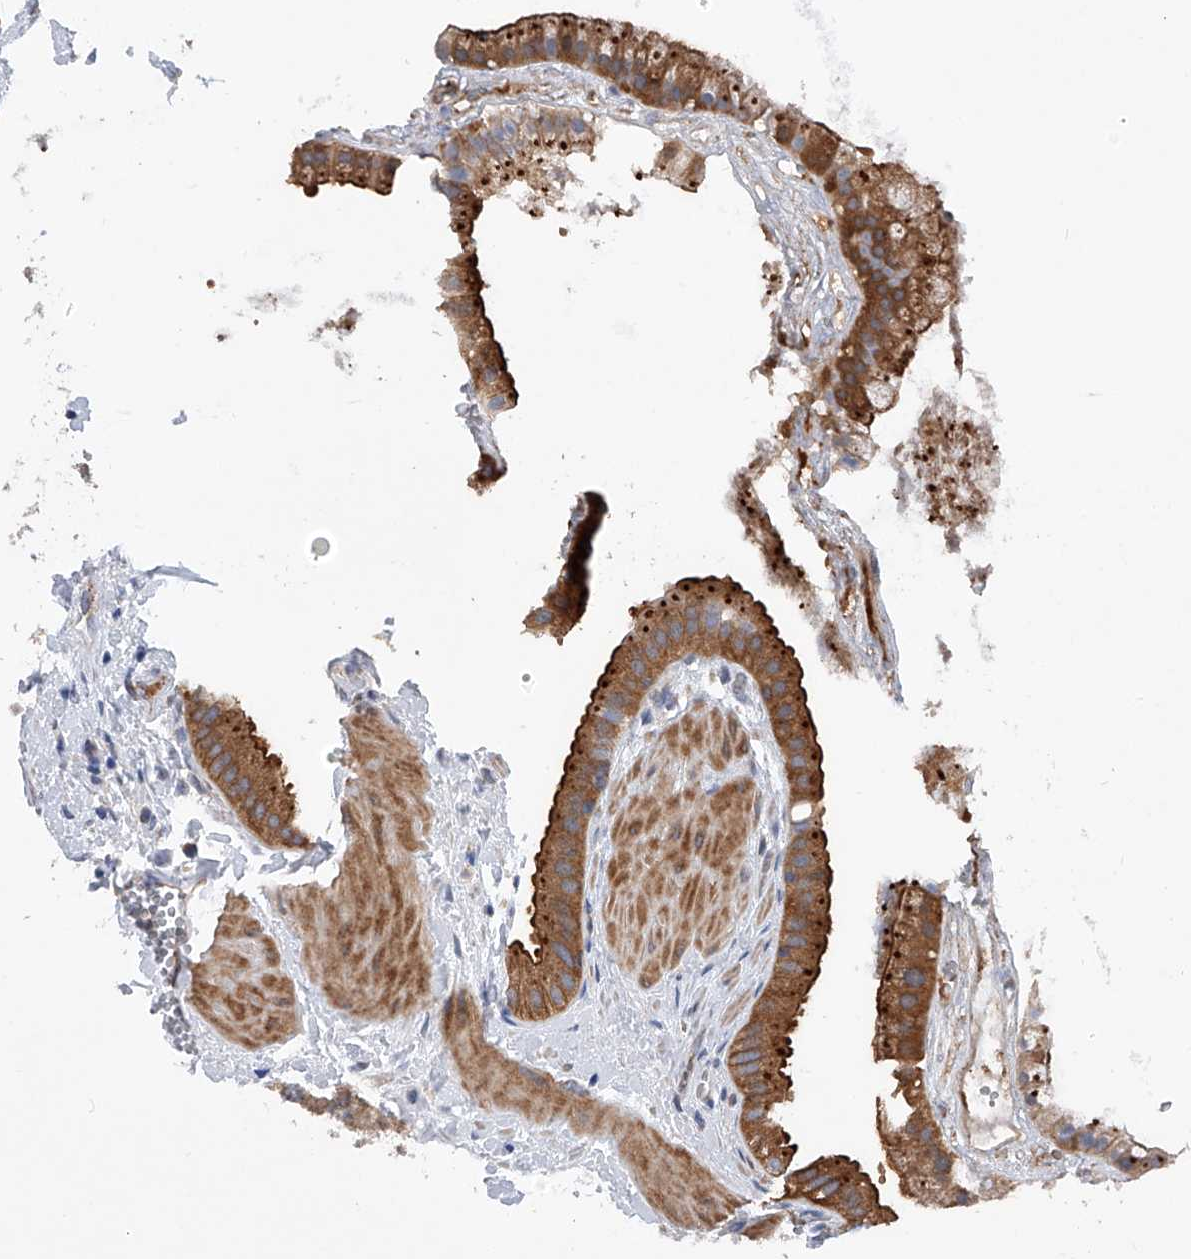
{"staining": {"intensity": "strong", "quantity": ">75%", "location": "cytoplasmic/membranous"}, "tissue": "gallbladder", "cell_type": "Glandular cells", "image_type": "normal", "snomed": [{"axis": "morphology", "description": "Normal tissue, NOS"}, {"axis": "topography", "description": "Gallbladder"}], "caption": "A high-resolution image shows IHC staining of unremarkable gallbladder, which shows strong cytoplasmic/membranous staining in approximately >75% of glandular cells. (Stains: DAB in brown, nuclei in blue, Microscopy: brightfield microscopy at high magnification).", "gene": "MLYCD", "patient": {"sex": "male", "age": 55}}